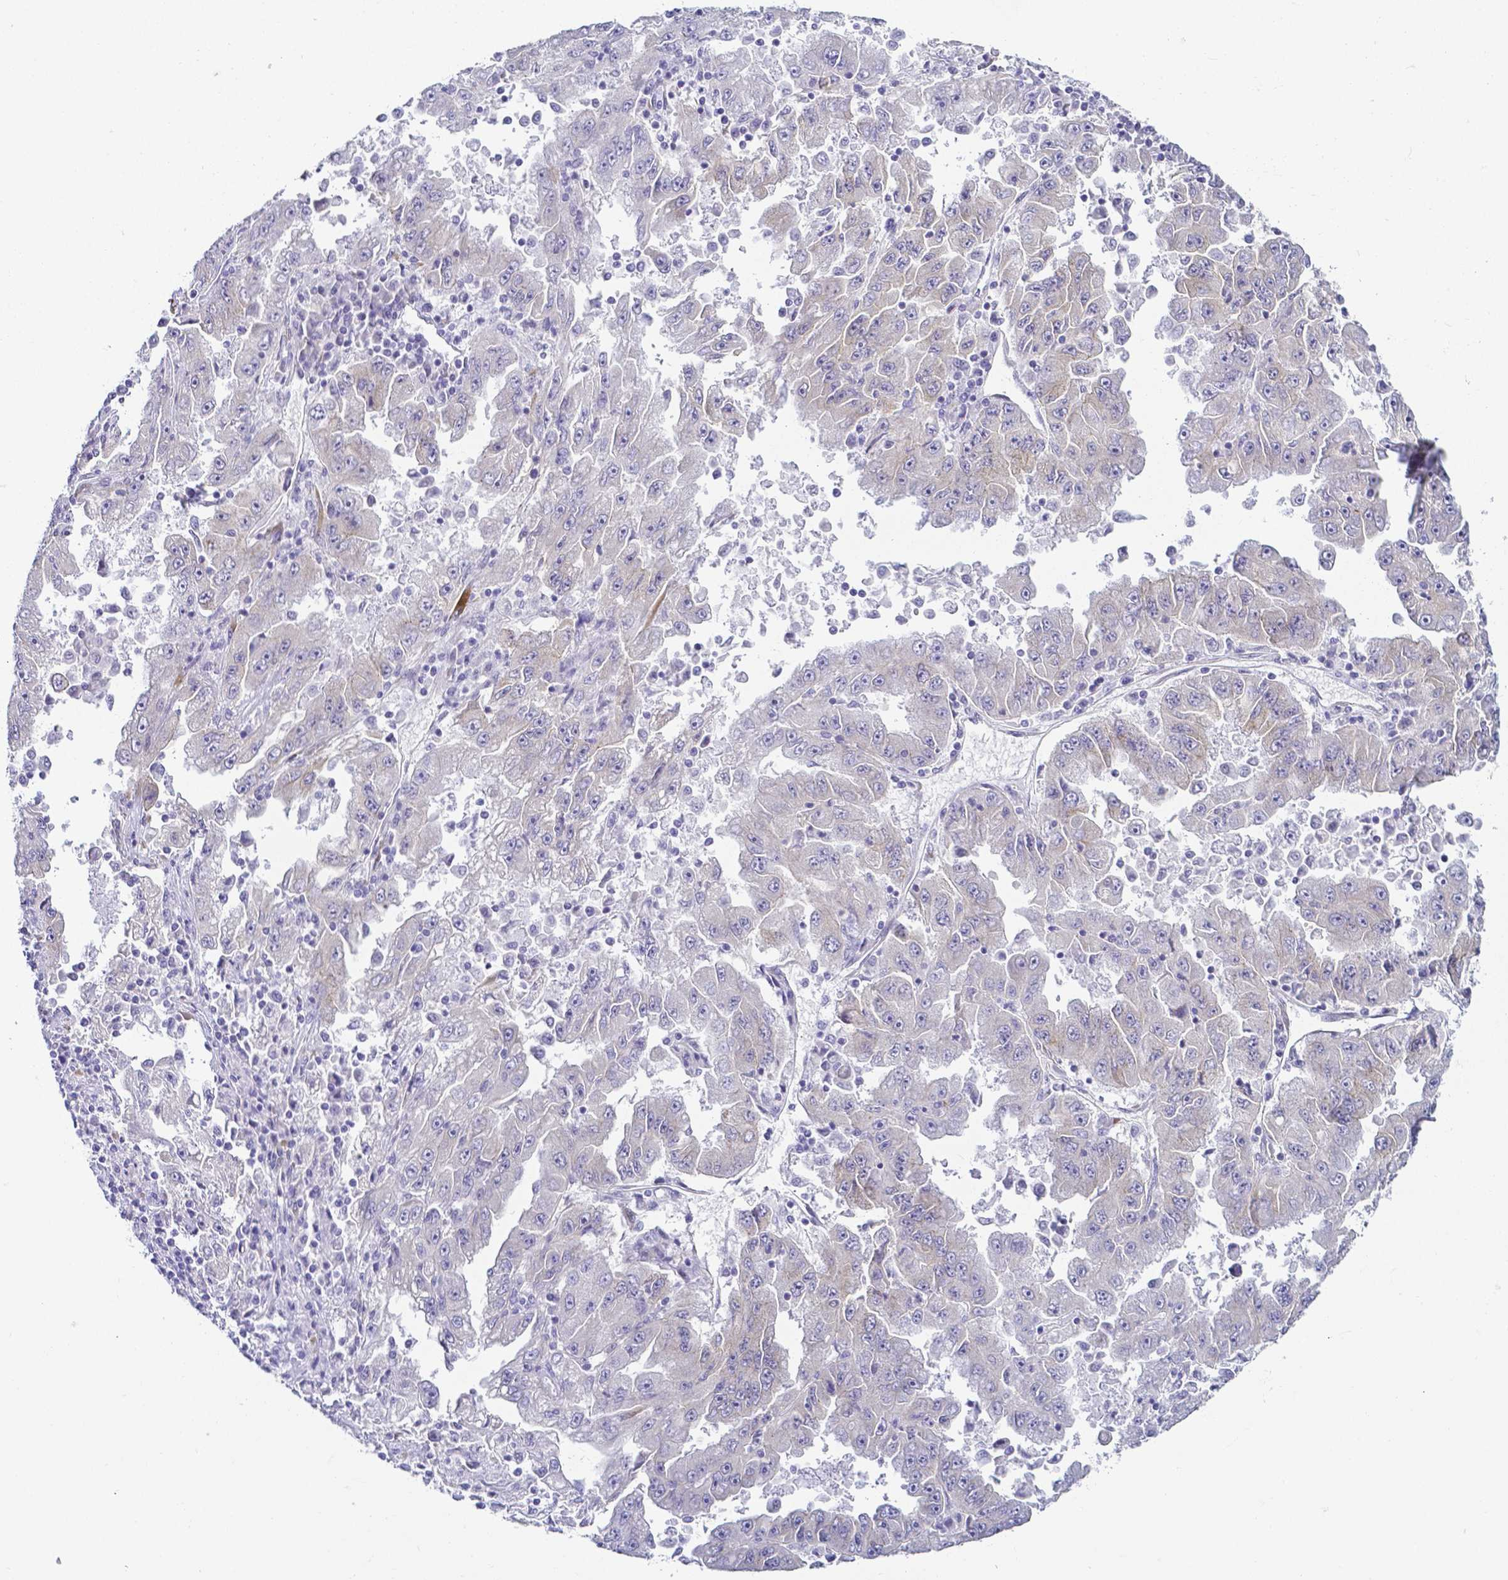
{"staining": {"intensity": "negative", "quantity": "none", "location": "none"}, "tissue": "lung cancer", "cell_type": "Tumor cells", "image_type": "cancer", "snomed": [{"axis": "morphology", "description": "Adenocarcinoma, NOS"}, {"axis": "morphology", "description": "Adenocarcinoma primary or metastatic"}, {"axis": "topography", "description": "Lung"}], "caption": "Photomicrograph shows no protein staining in tumor cells of lung adenocarcinoma primary or metastatic tissue.", "gene": "FAM83G", "patient": {"sex": "male", "age": 74}}